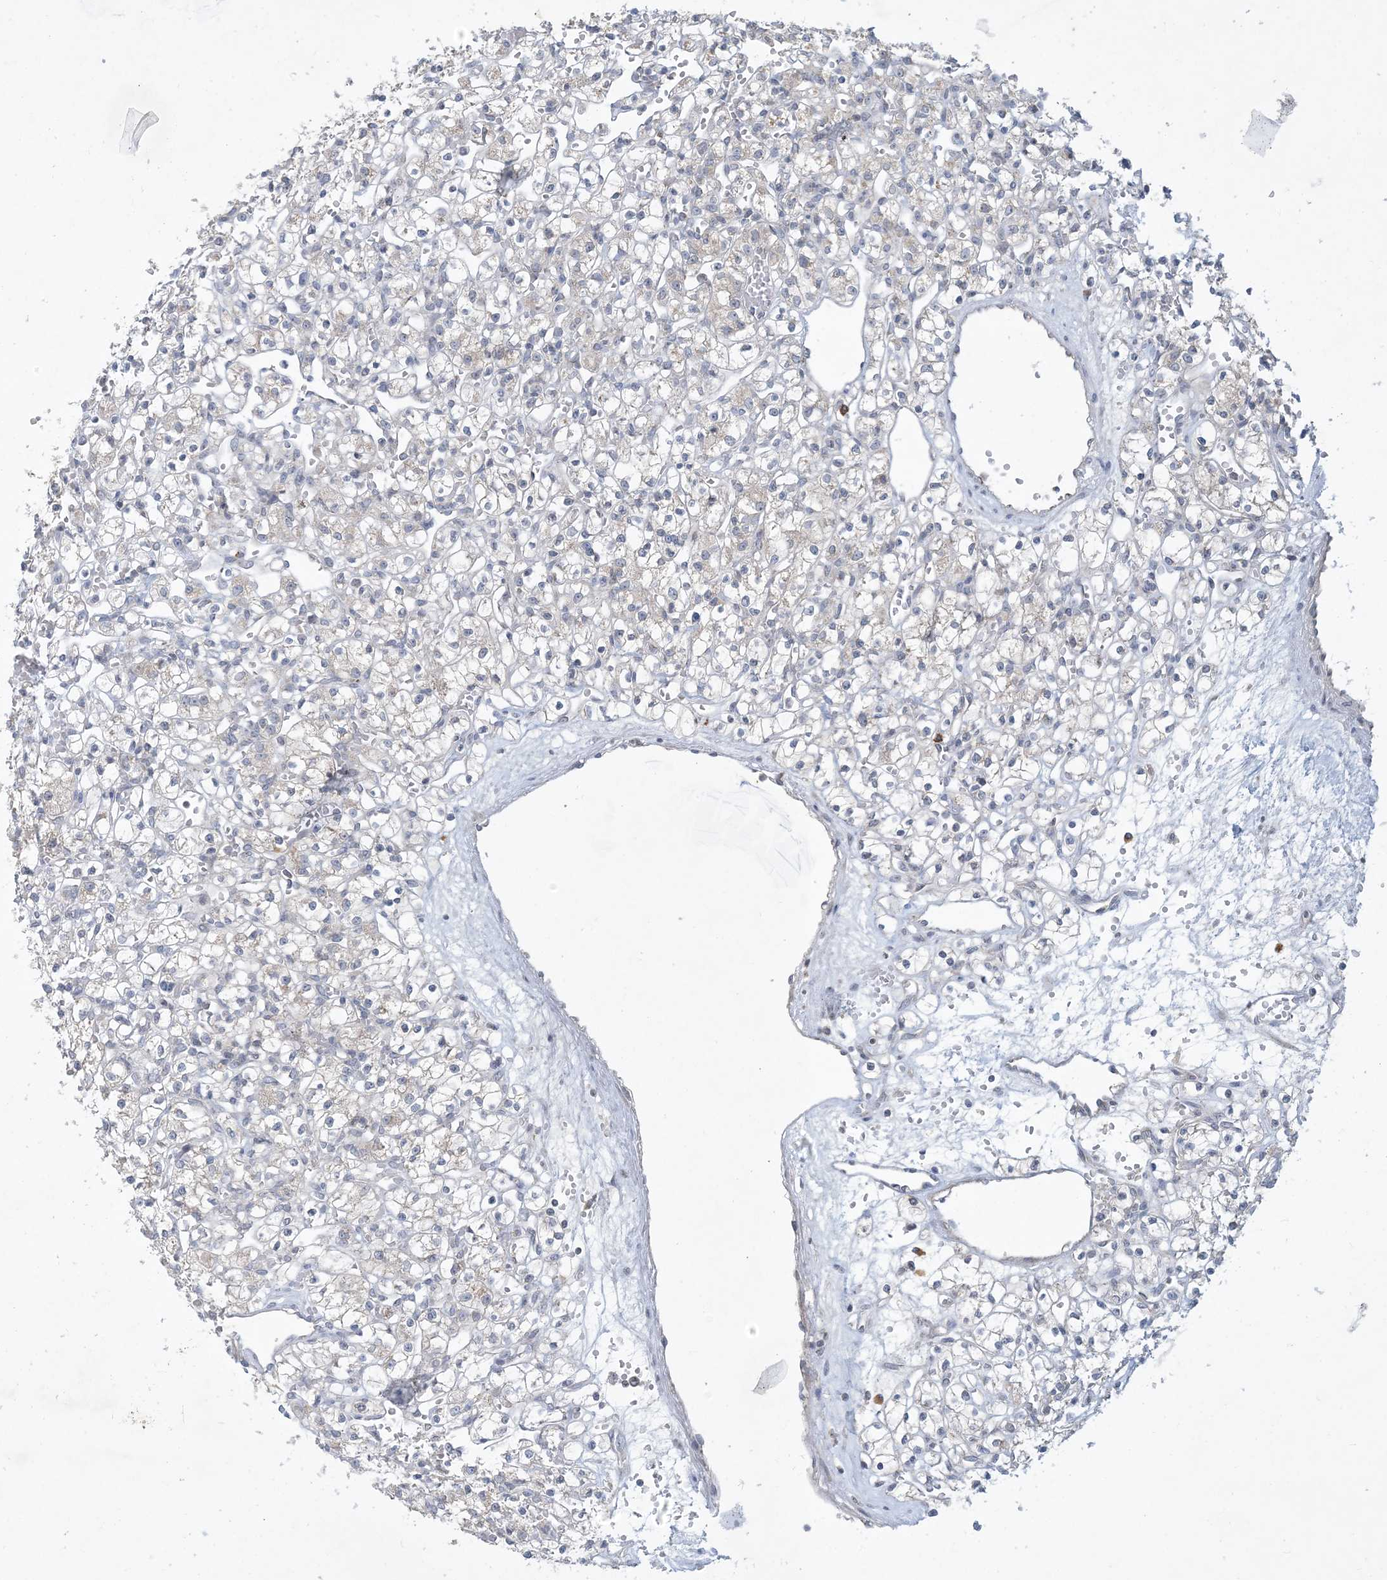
{"staining": {"intensity": "negative", "quantity": "none", "location": "none"}, "tissue": "renal cancer", "cell_type": "Tumor cells", "image_type": "cancer", "snomed": [{"axis": "morphology", "description": "Adenocarcinoma, NOS"}, {"axis": "topography", "description": "Kidney"}], "caption": "Renal cancer (adenocarcinoma) was stained to show a protein in brown. There is no significant positivity in tumor cells.", "gene": "CCDC14", "patient": {"sex": "female", "age": 59}}